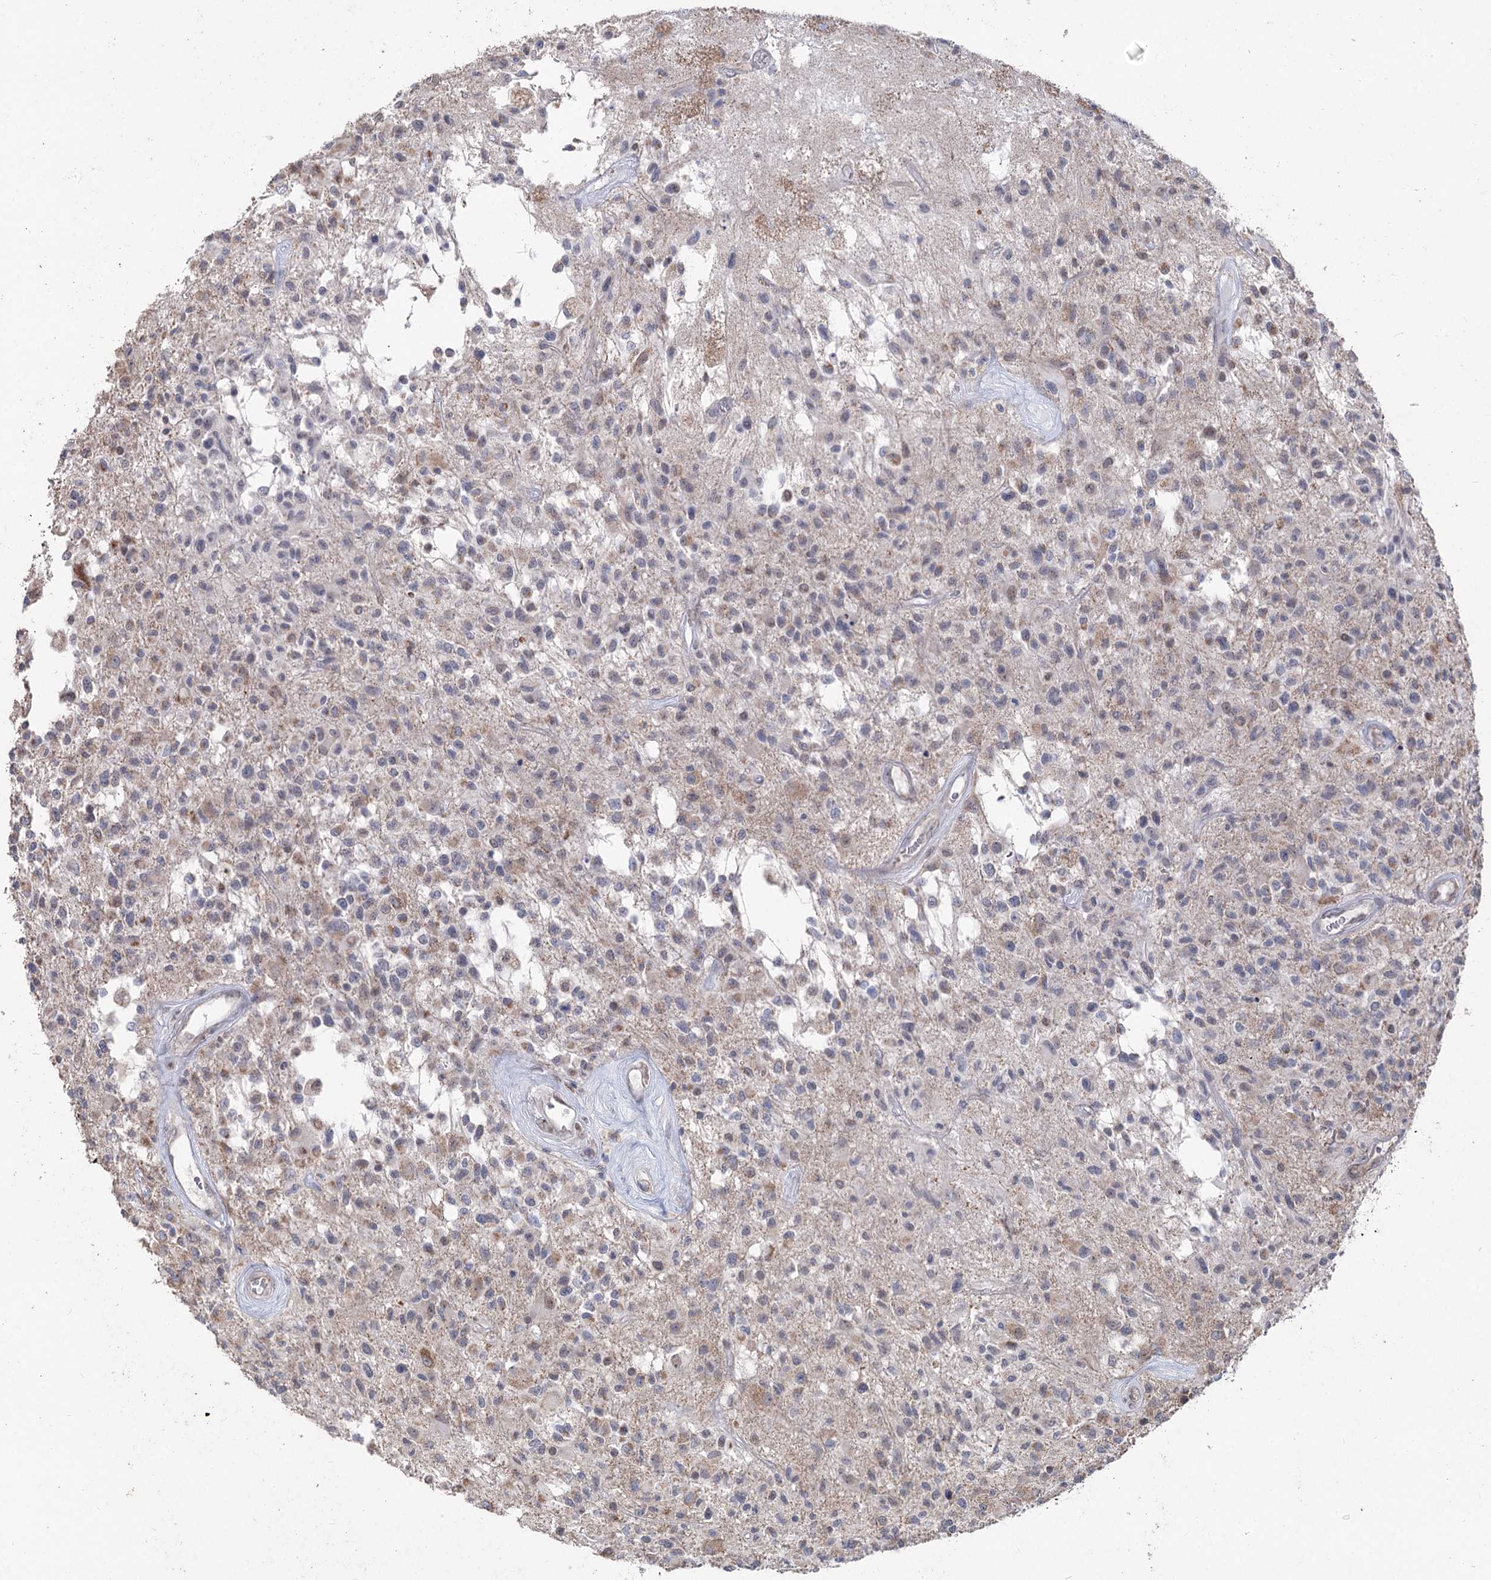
{"staining": {"intensity": "weak", "quantity": "<25%", "location": "cytoplasmic/membranous"}, "tissue": "glioma", "cell_type": "Tumor cells", "image_type": "cancer", "snomed": [{"axis": "morphology", "description": "Glioma, malignant, High grade"}, {"axis": "morphology", "description": "Glioblastoma, NOS"}, {"axis": "topography", "description": "Brain"}], "caption": "Tumor cells show no significant protein positivity in glioma.", "gene": "RUFY4", "patient": {"sex": "male", "age": 60}}